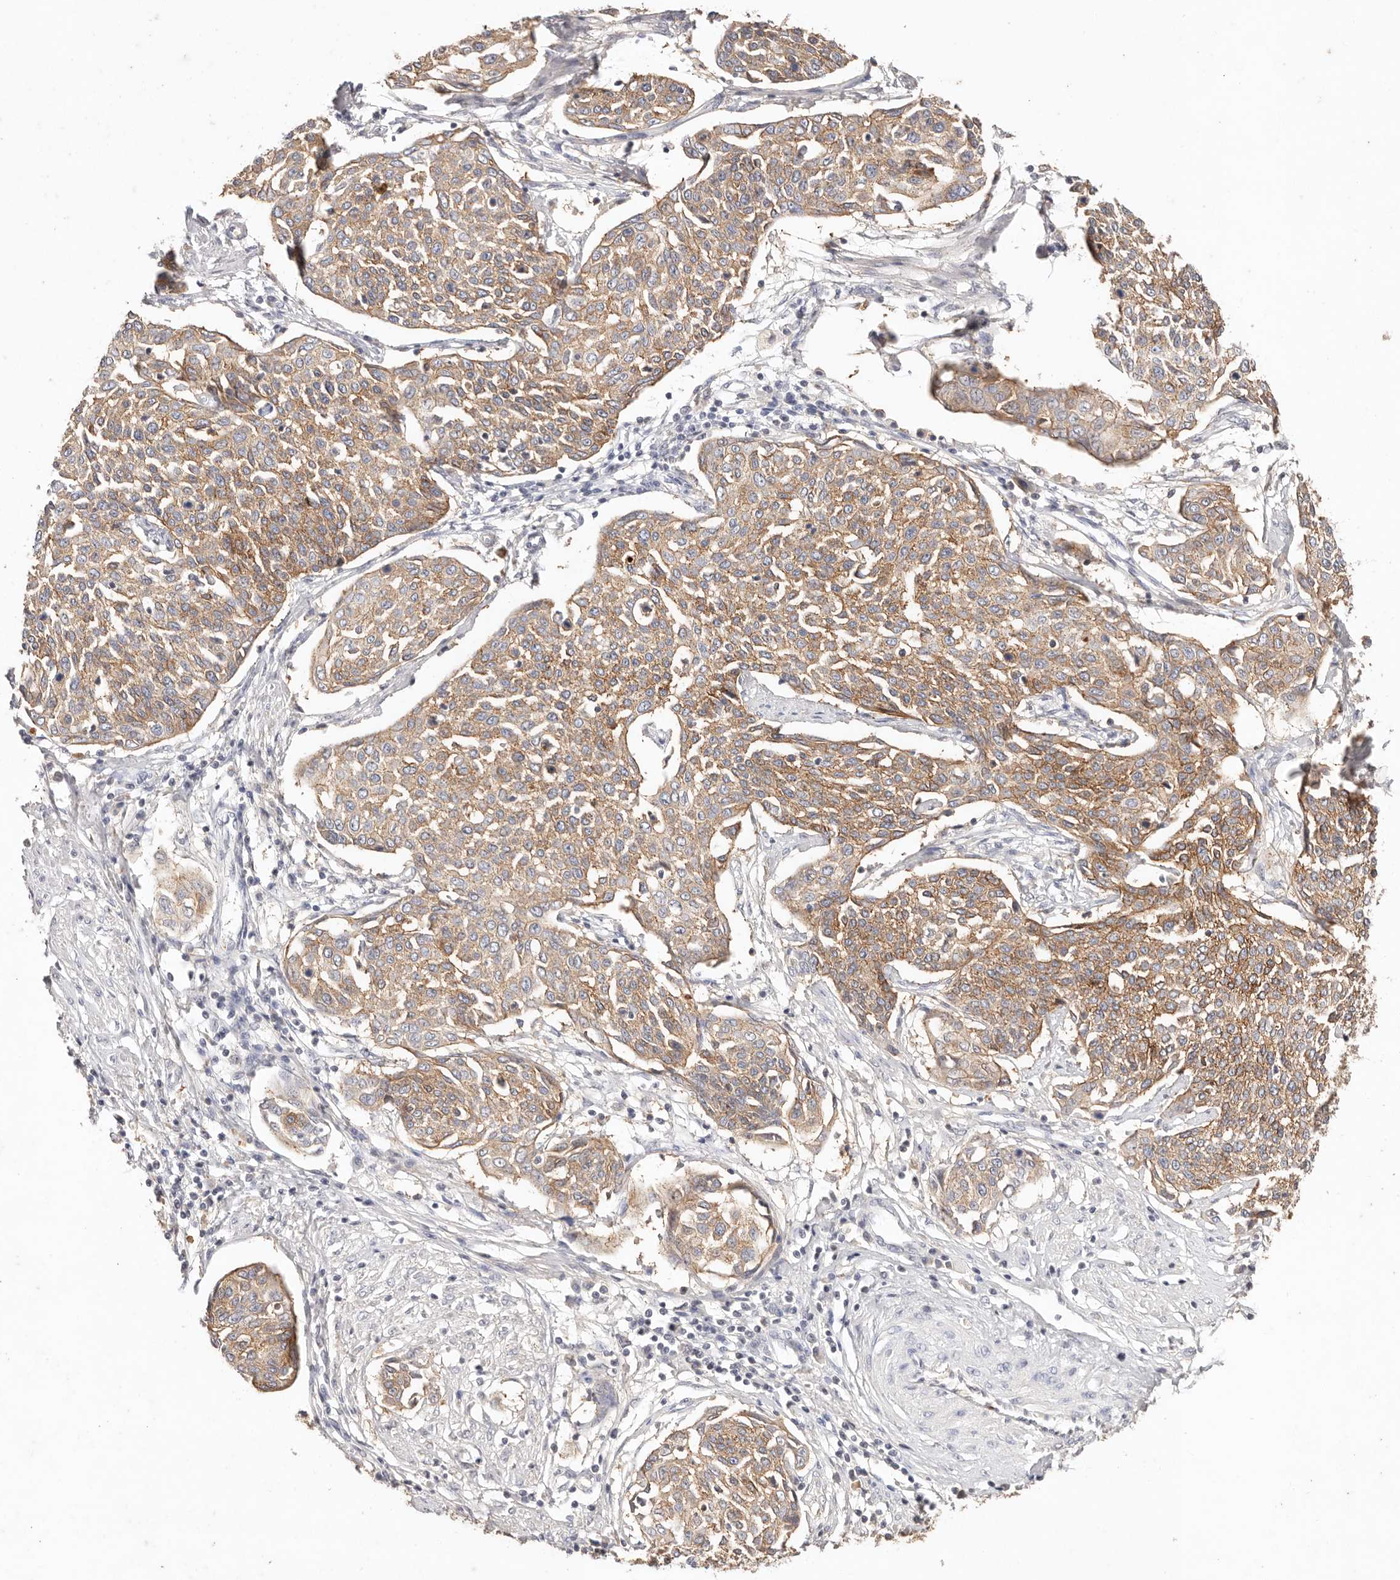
{"staining": {"intensity": "moderate", "quantity": ">75%", "location": "cytoplasmic/membranous"}, "tissue": "cervical cancer", "cell_type": "Tumor cells", "image_type": "cancer", "snomed": [{"axis": "morphology", "description": "Squamous cell carcinoma, NOS"}, {"axis": "topography", "description": "Cervix"}], "caption": "Immunohistochemical staining of squamous cell carcinoma (cervical) reveals moderate cytoplasmic/membranous protein expression in about >75% of tumor cells.", "gene": "CXADR", "patient": {"sex": "female", "age": 34}}